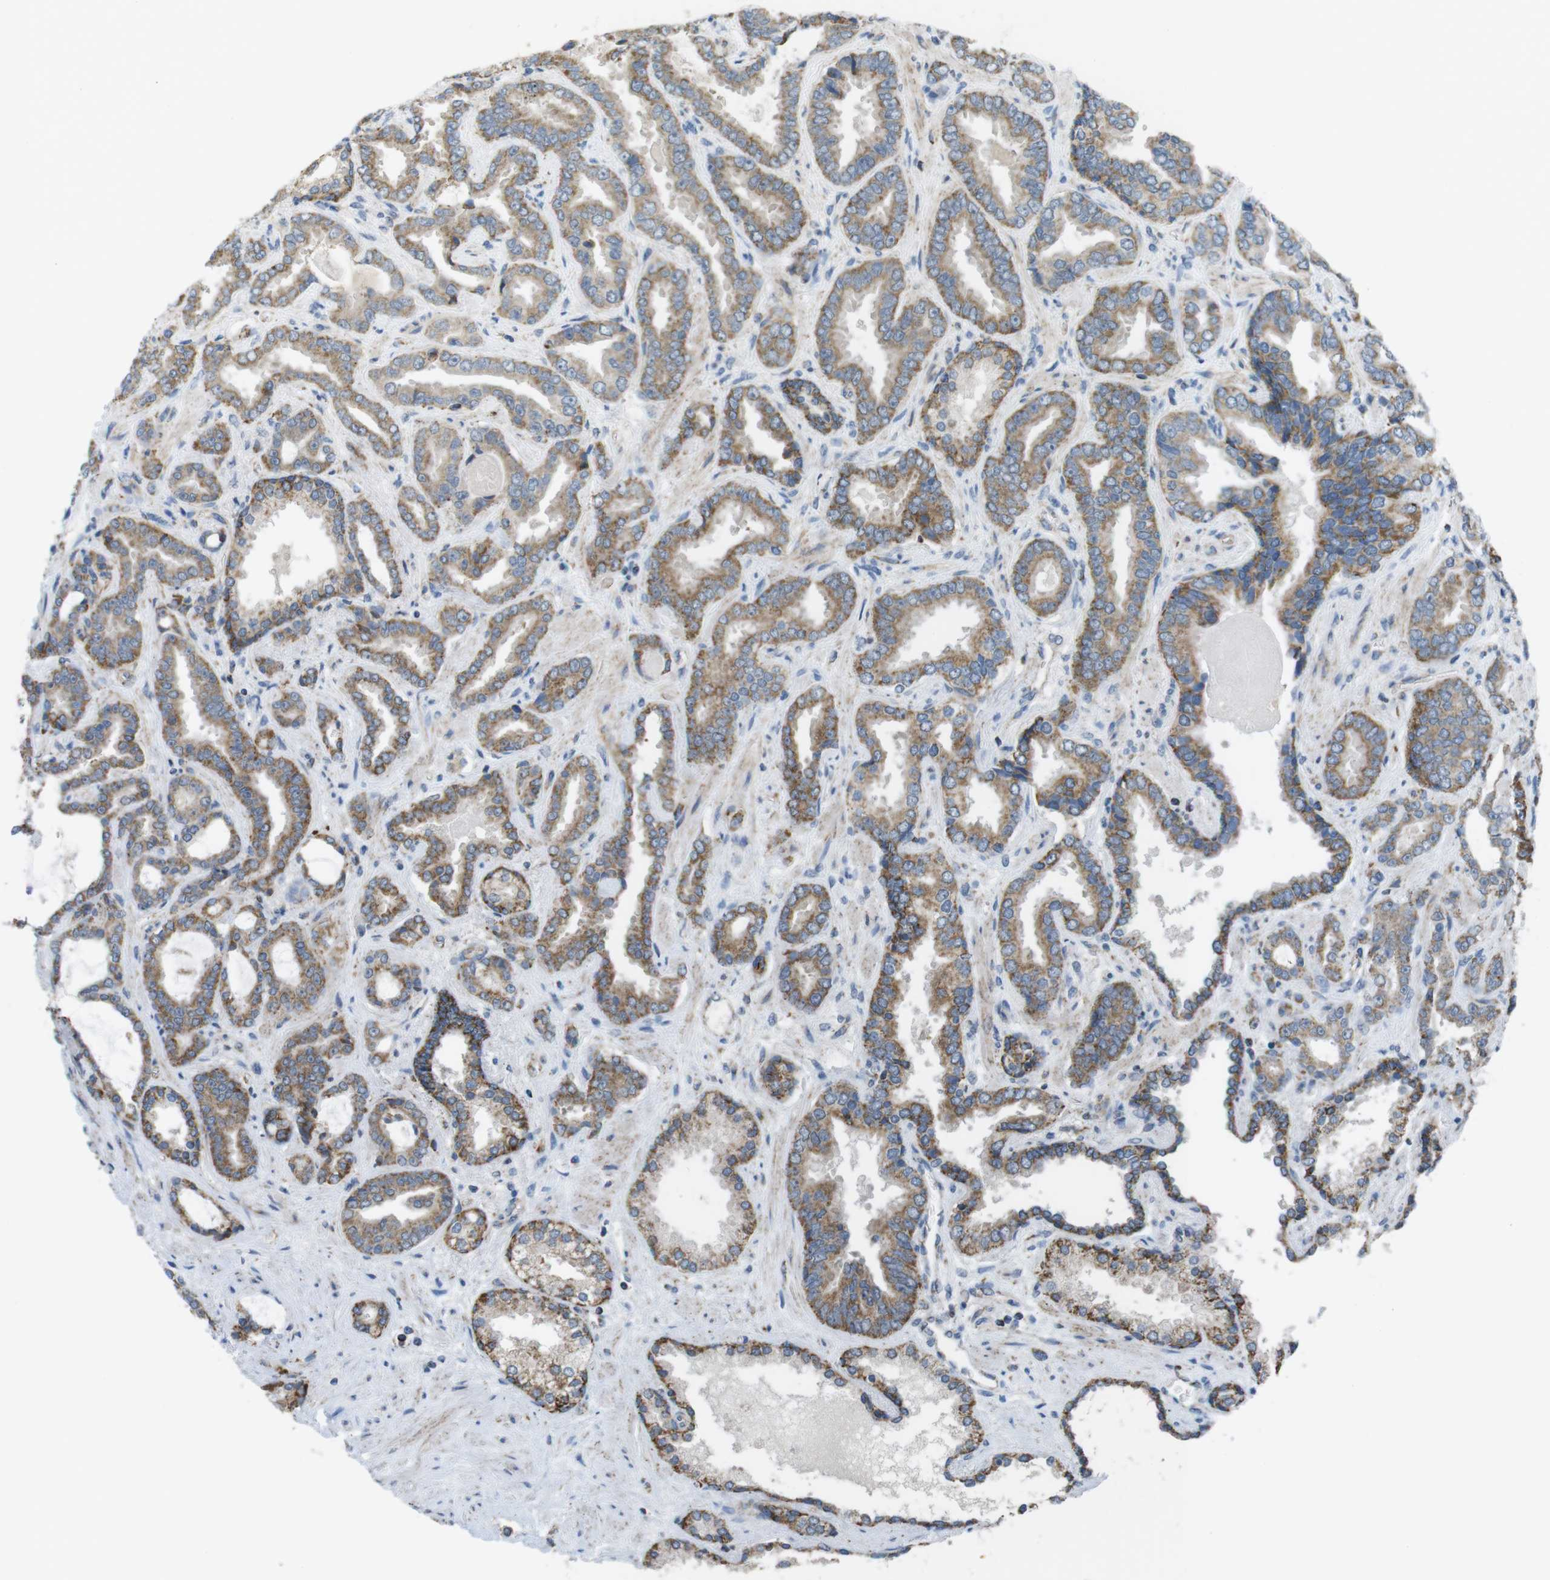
{"staining": {"intensity": "moderate", "quantity": ">75%", "location": "cytoplasmic/membranous"}, "tissue": "prostate cancer", "cell_type": "Tumor cells", "image_type": "cancer", "snomed": [{"axis": "morphology", "description": "Adenocarcinoma, Low grade"}, {"axis": "topography", "description": "Prostate"}], "caption": "Tumor cells display medium levels of moderate cytoplasmic/membranous expression in about >75% of cells in human adenocarcinoma (low-grade) (prostate). The protein is stained brown, and the nuclei are stained in blue (DAB IHC with brightfield microscopy, high magnification).", "gene": "GRIK2", "patient": {"sex": "male", "age": 60}}